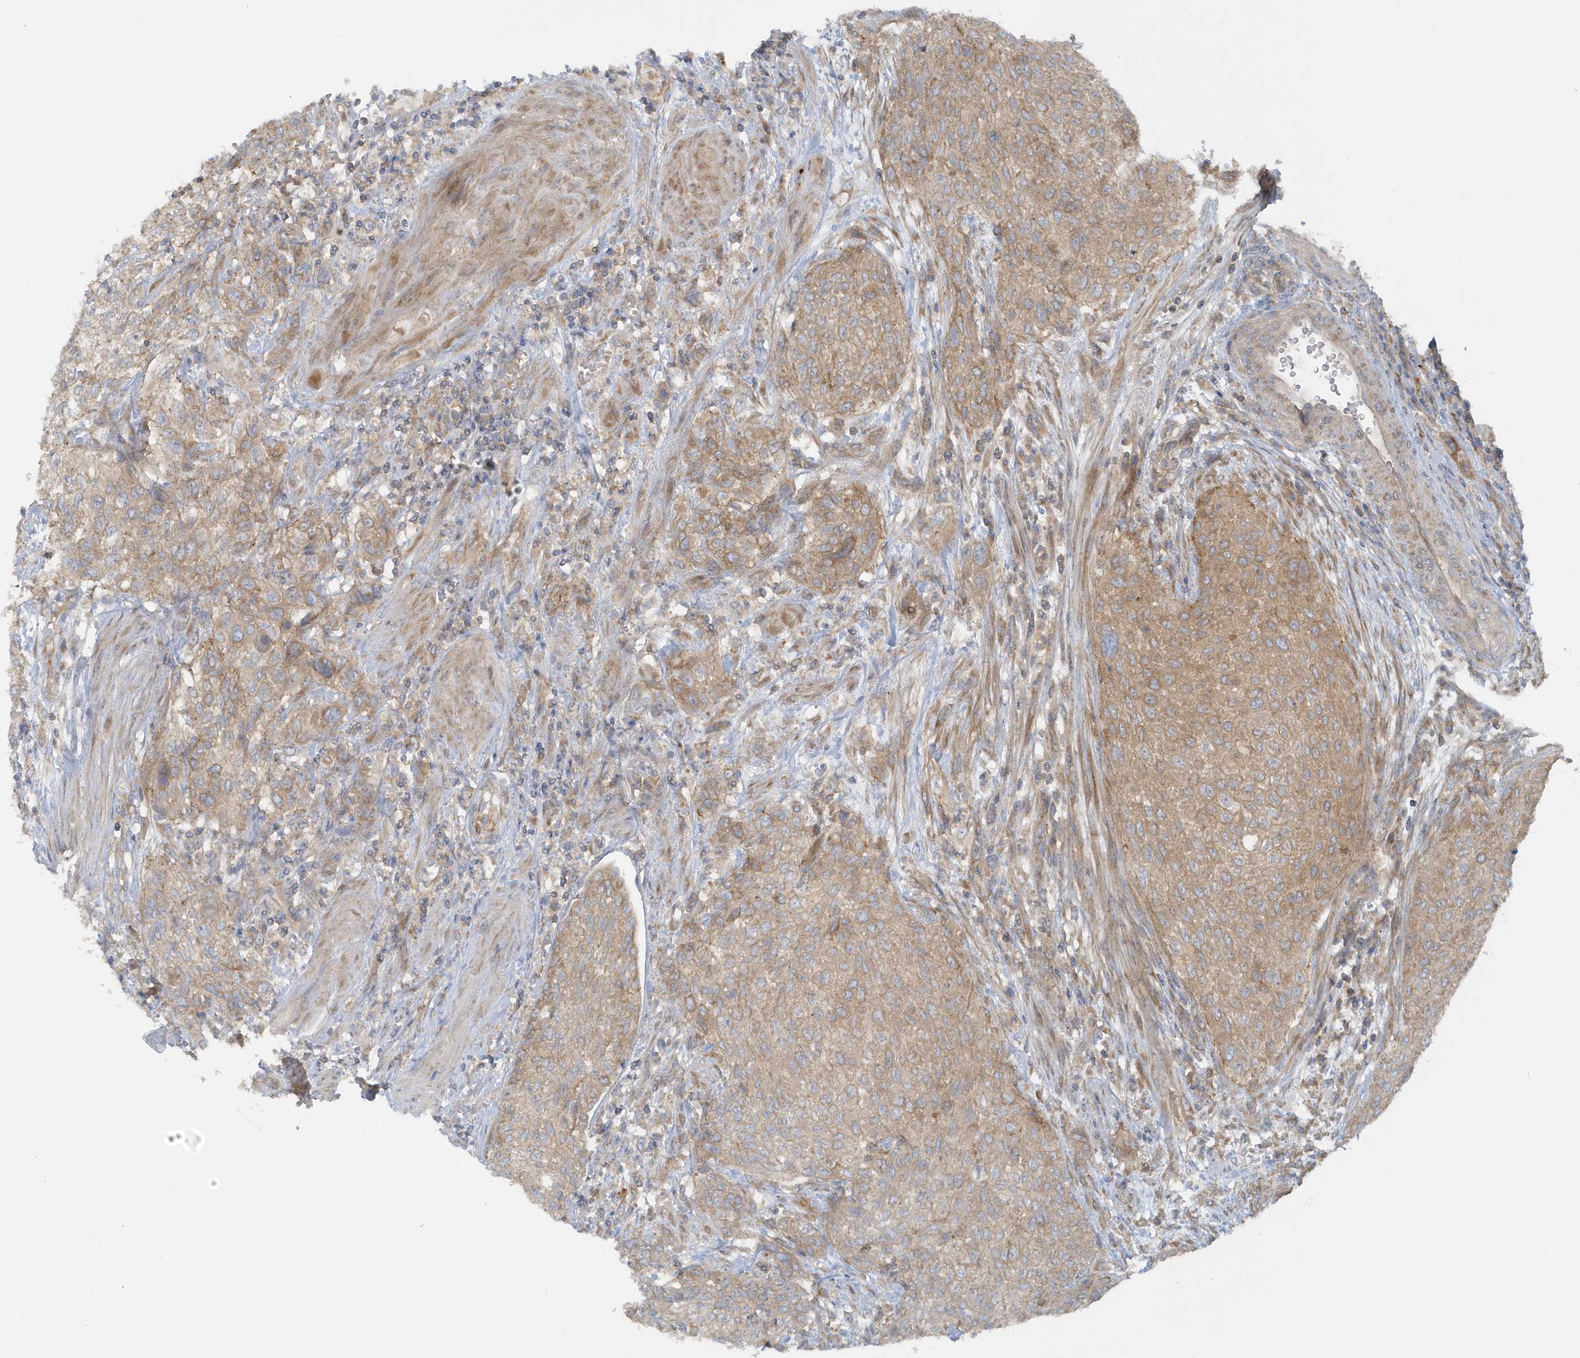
{"staining": {"intensity": "moderate", "quantity": ">75%", "location": "cytoplasmic/membranous"}, "tissue": "urothelial cancer", "cell_type": "Tumor cells", "image_type": "cancer", "snomed": [{"axis": "morphology", "description": "Urothelial carcinoma, High grade"}, {"axis": "topography", "description": "Urinary bladder"}], "caption": "A photomicrograph showing moderate cytoplasmic/membranous positivity in approximately >75% of tumor cells in urothelial cancer, as visualized by brown immunohistochemical staining.", "gene": "CNOT10", "patient": {"sex": "male", "age": 35}}